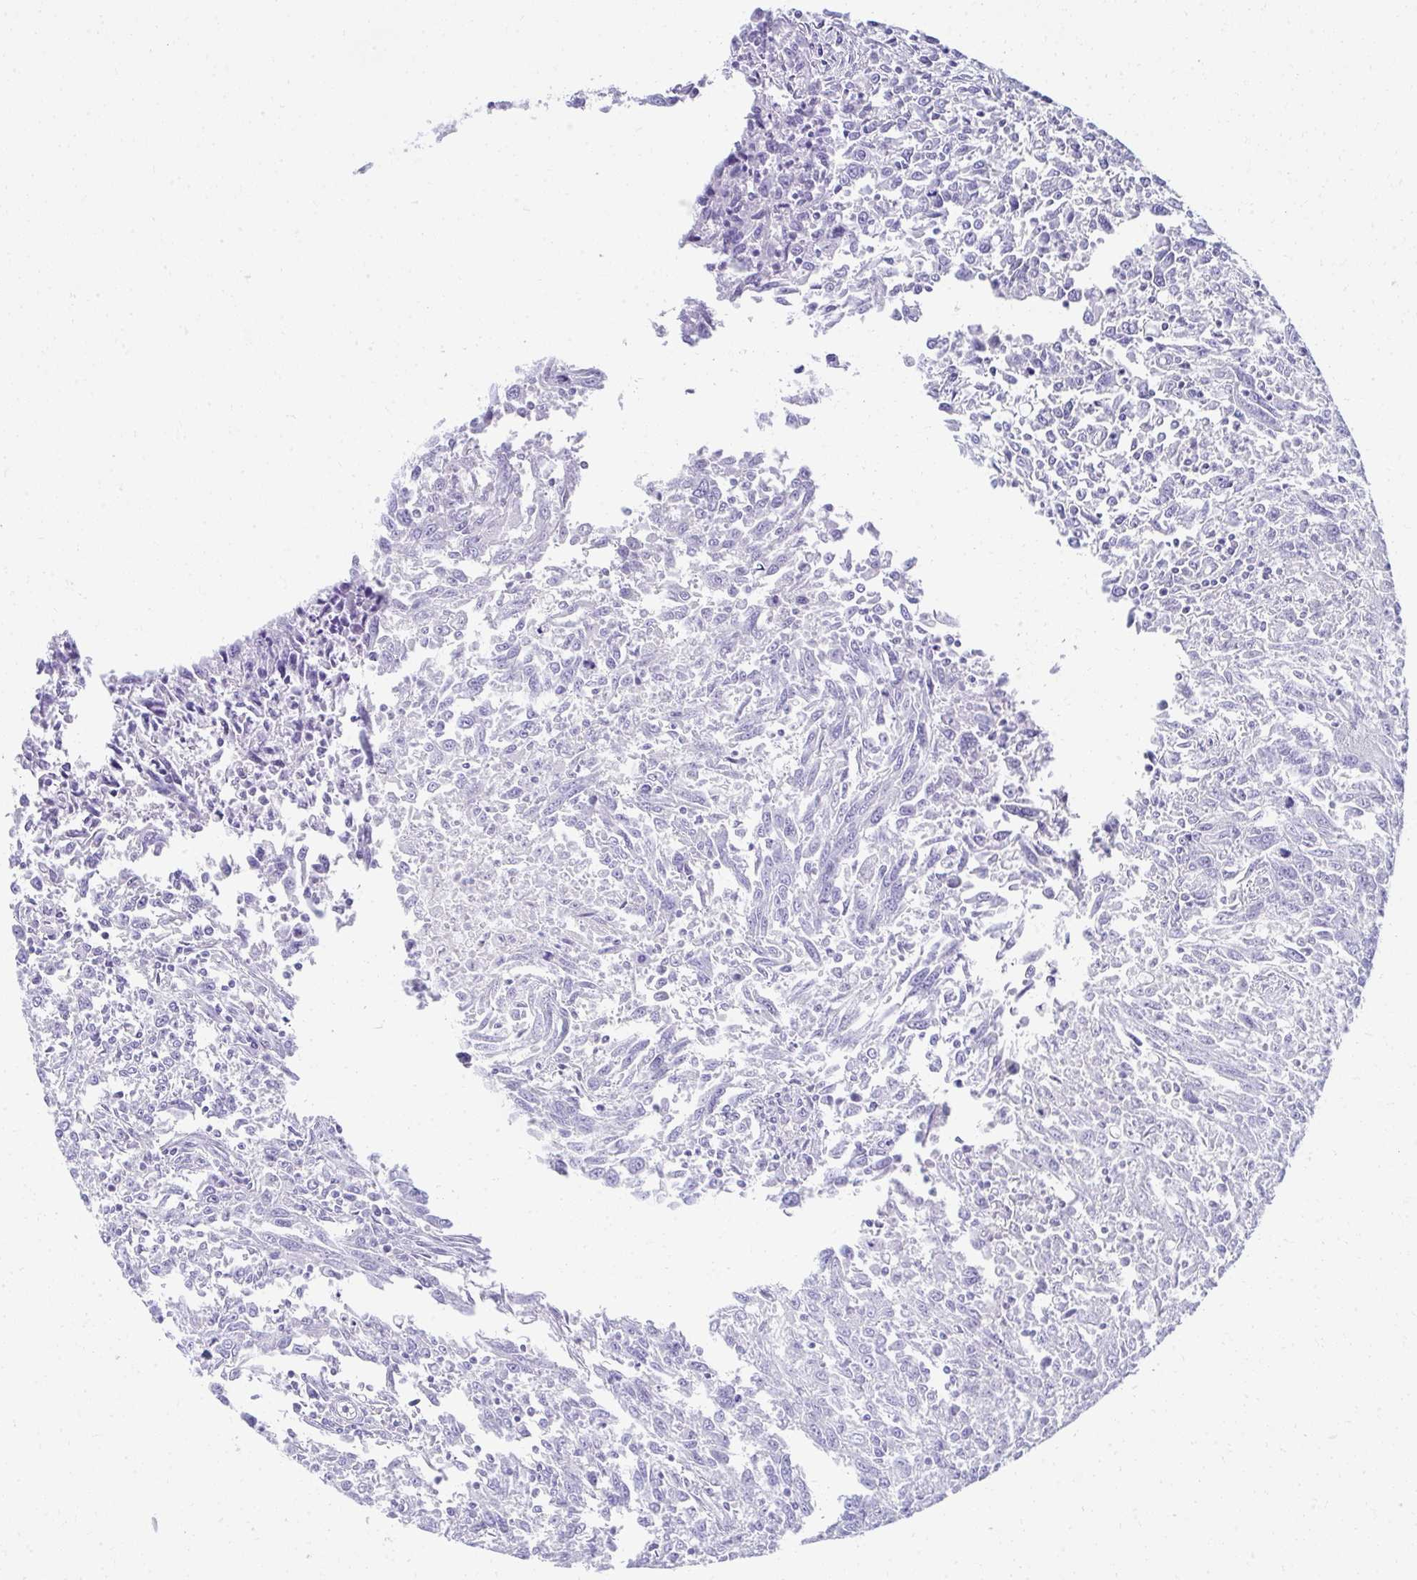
{"staining": {"intensity": "negative", "quantity": "none", "location": "none"}, "tissue": "breast cancer", "cell_type": "Tumor cells", "image_type": "cancer", "snomed": [{"axis": "morphology", "description": "Duct carcinoma"}, {"axis": "topography", "description": "Breast"}], "caption": "This is an immunohistochemistry (IHC) histopathology image of breast cancer (infiltrating ductal carcinoma). There is no staining in tumor cells.", "gene": "SEC14L3", "patient": {"sex": "female", "age": 50}}